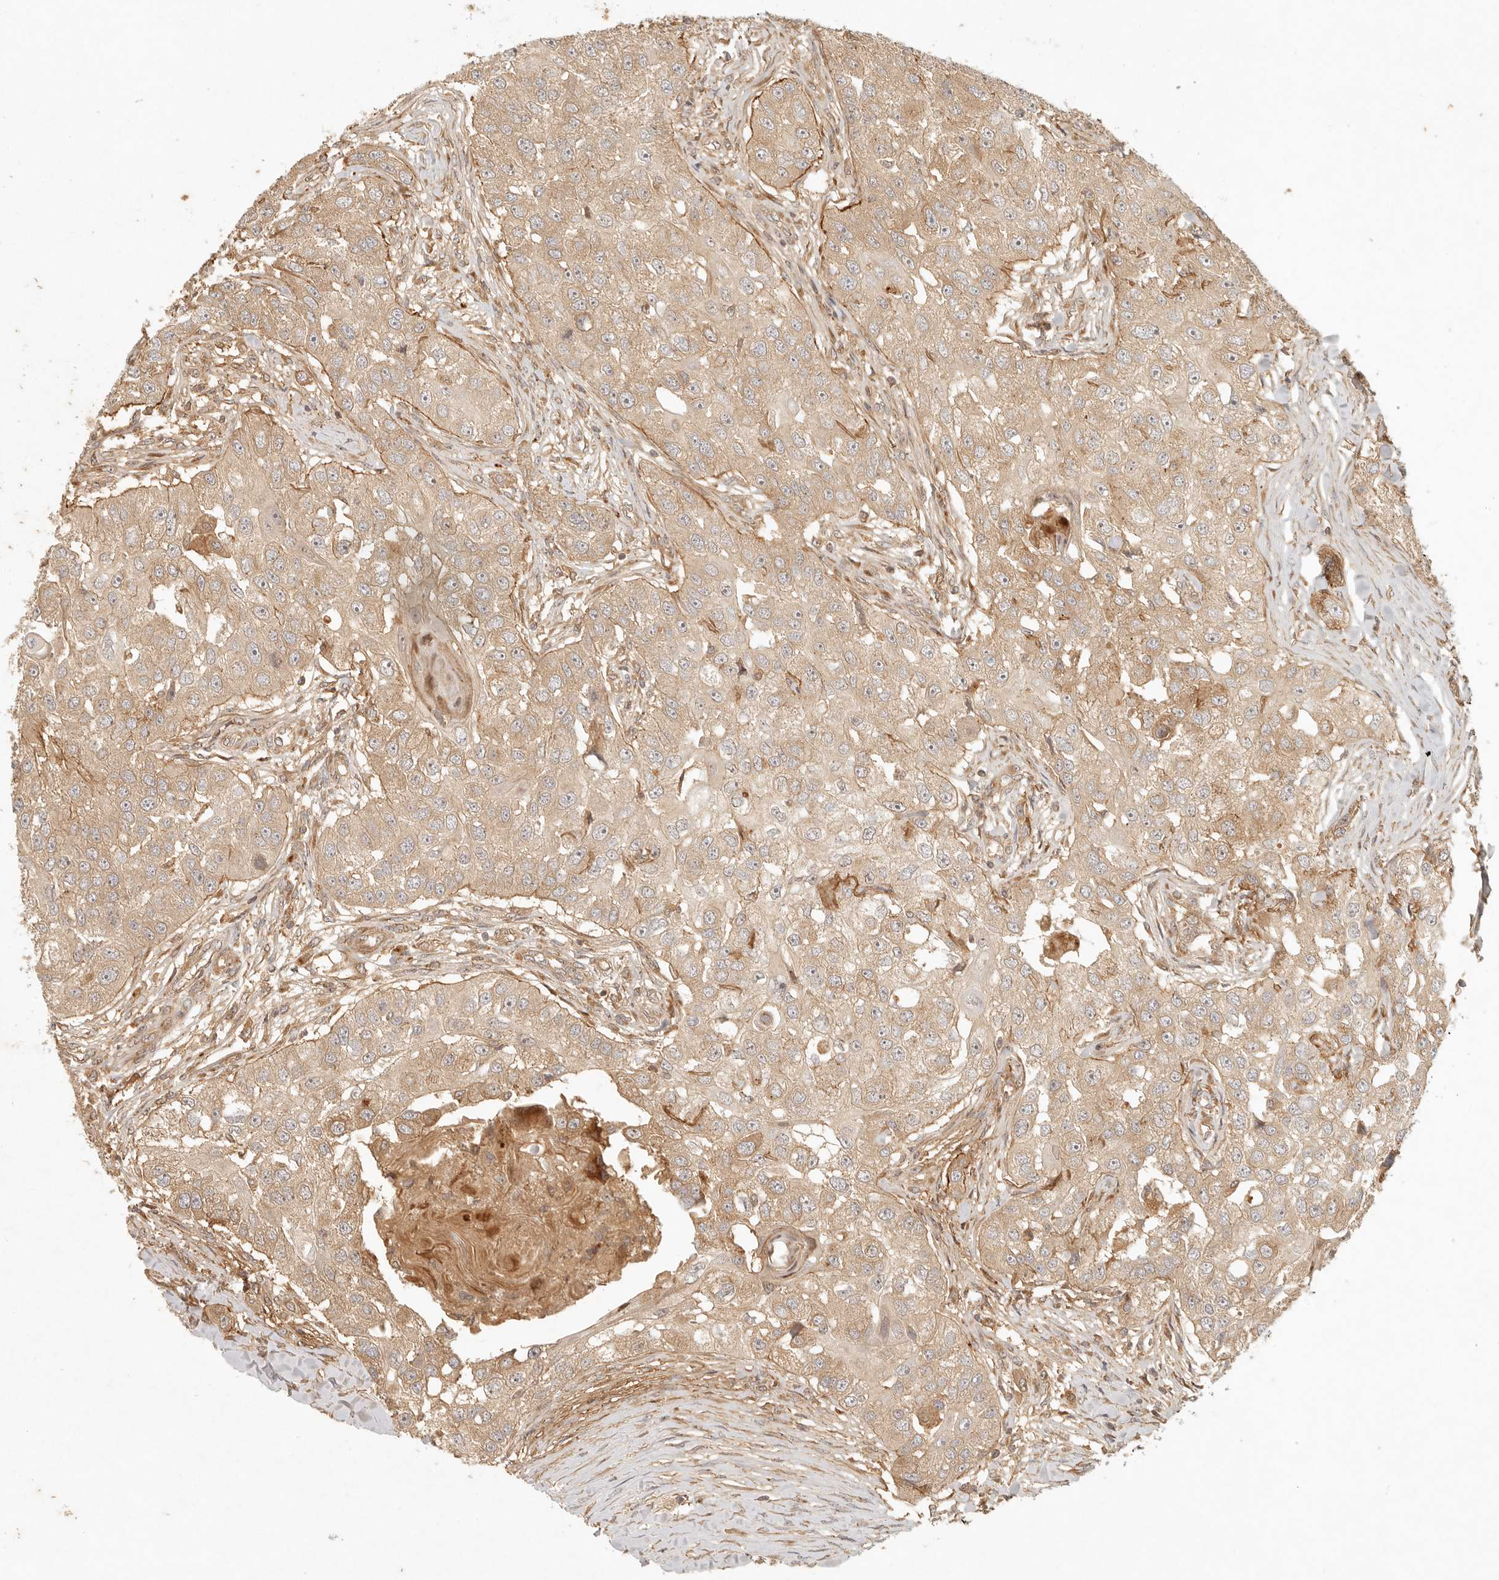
{"staining": {"intensity": "moderate", "quantity": ">75%", "location": "cytoplasmic/membranous"}, "tissue": "head and neck cancer", "cell_type": "Tumor cells", "image_type": "cancer", "snomed": [{"axis": "morphology", "description": "Normal tissue, NOS"}, {"axis": "morphology", "description": "Squamous cell carcinoma, NOS"}, {"axis": "topography", "description": "Skeletal muscle"}, {"axis": "topography", "description": "Head-Neck"}], "caption": "An image of human head and neck cancer stained for a protein demonstrates moderate cytoplasmic/membranous brown staining in tumor cells.", "gene": "ANKRD61", "patient": {"sex": "male", "age": 51}}